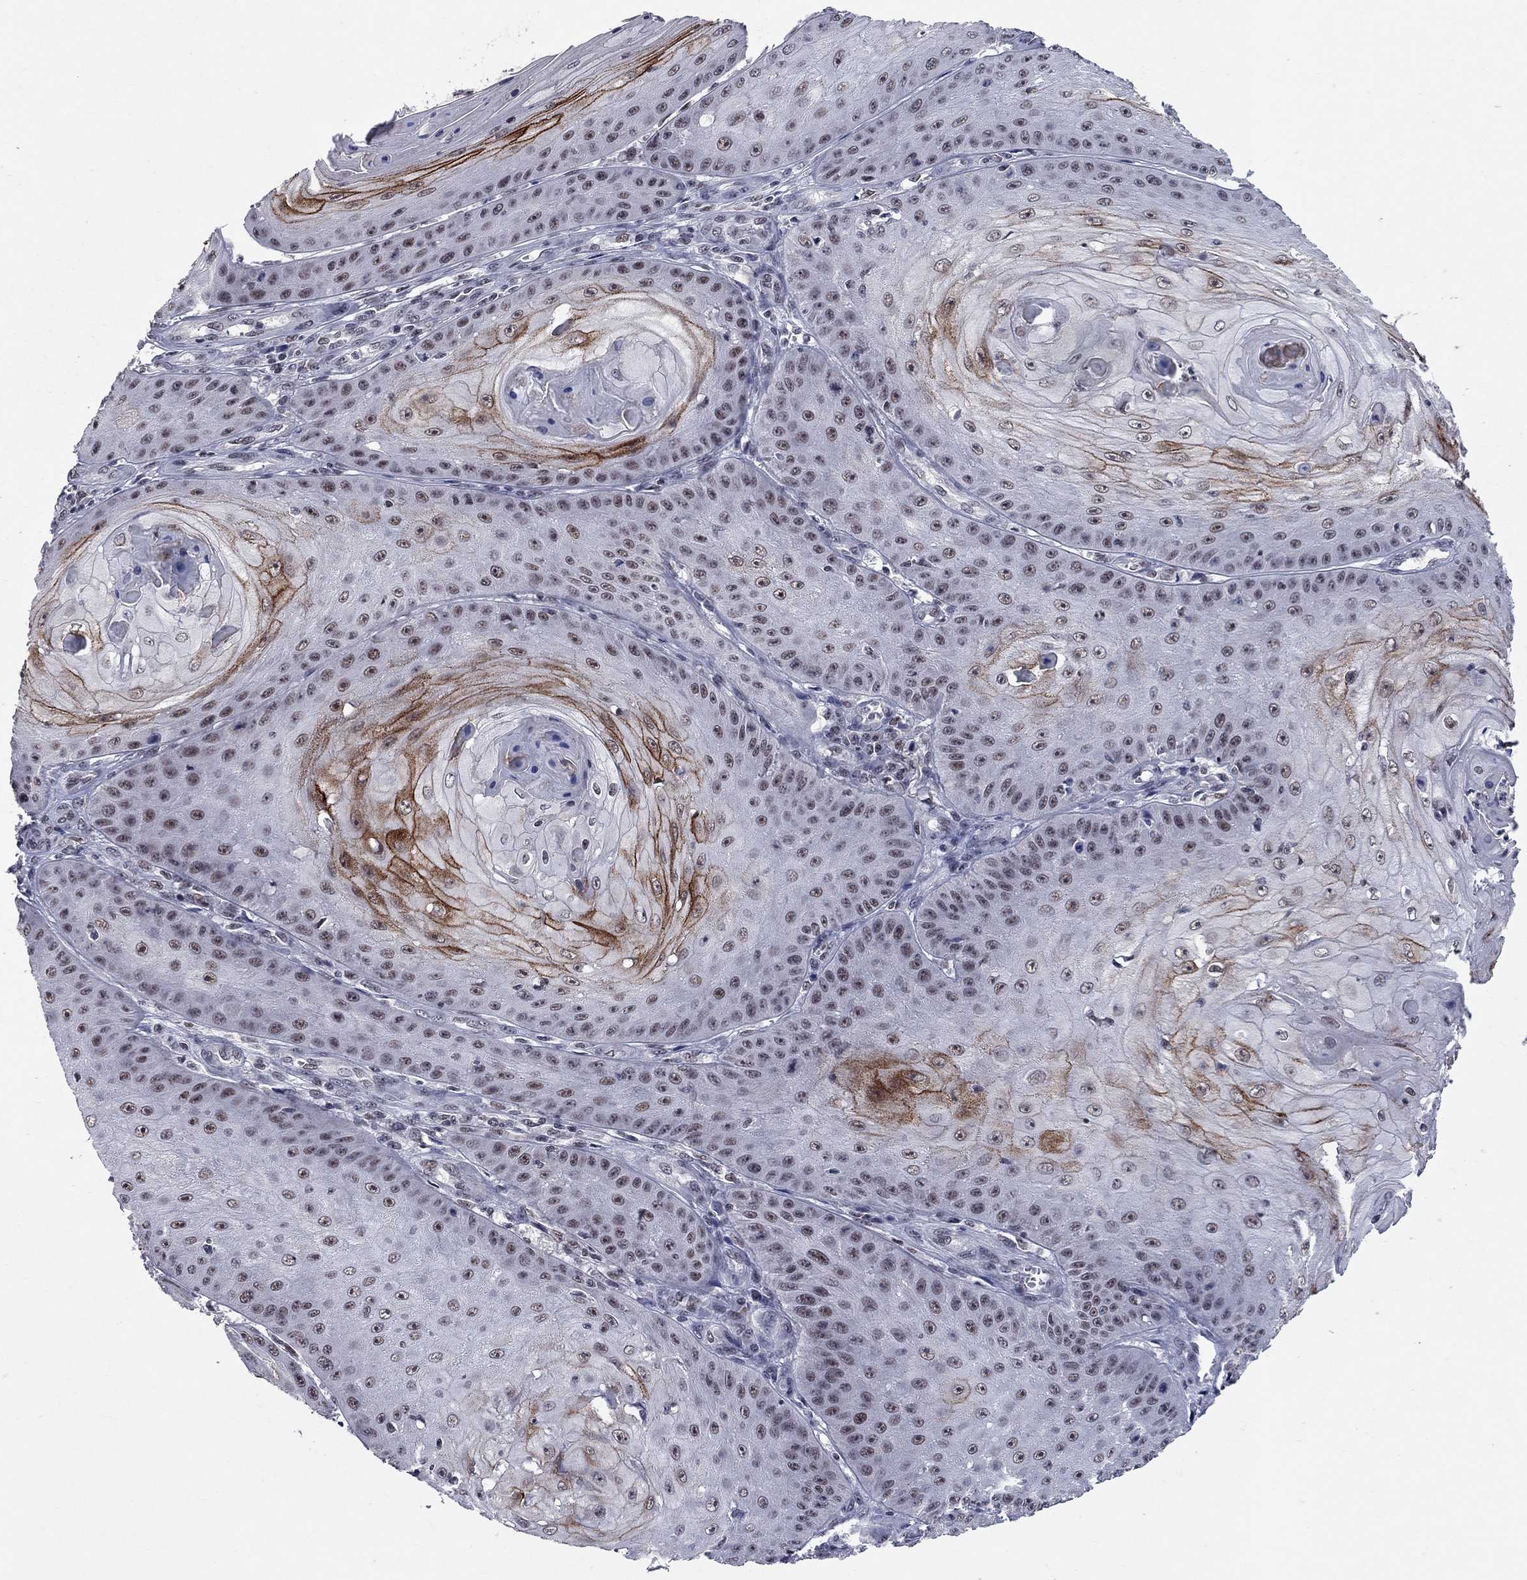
{"staining": {"intensity": "strong", "quantity": "<25%", "location": "cytoplasmic/membranous"}, "tissue": "skin cancer", "cell_type": "Tumor cells", "image_type": "cancer", "snomed": [{"axis": "morphology", "description": "Squamous cell carcinoma, NOS"}, {"axis": "topography", "description": "Skin"}], "caption": "Squamous cell carcinoma (skin) tissue shows strong cytoplasmic/membranous expression in approximately <25% of tumor cells", "gene": "TAF9", "patient": {"sex": "male", "age": 70}}